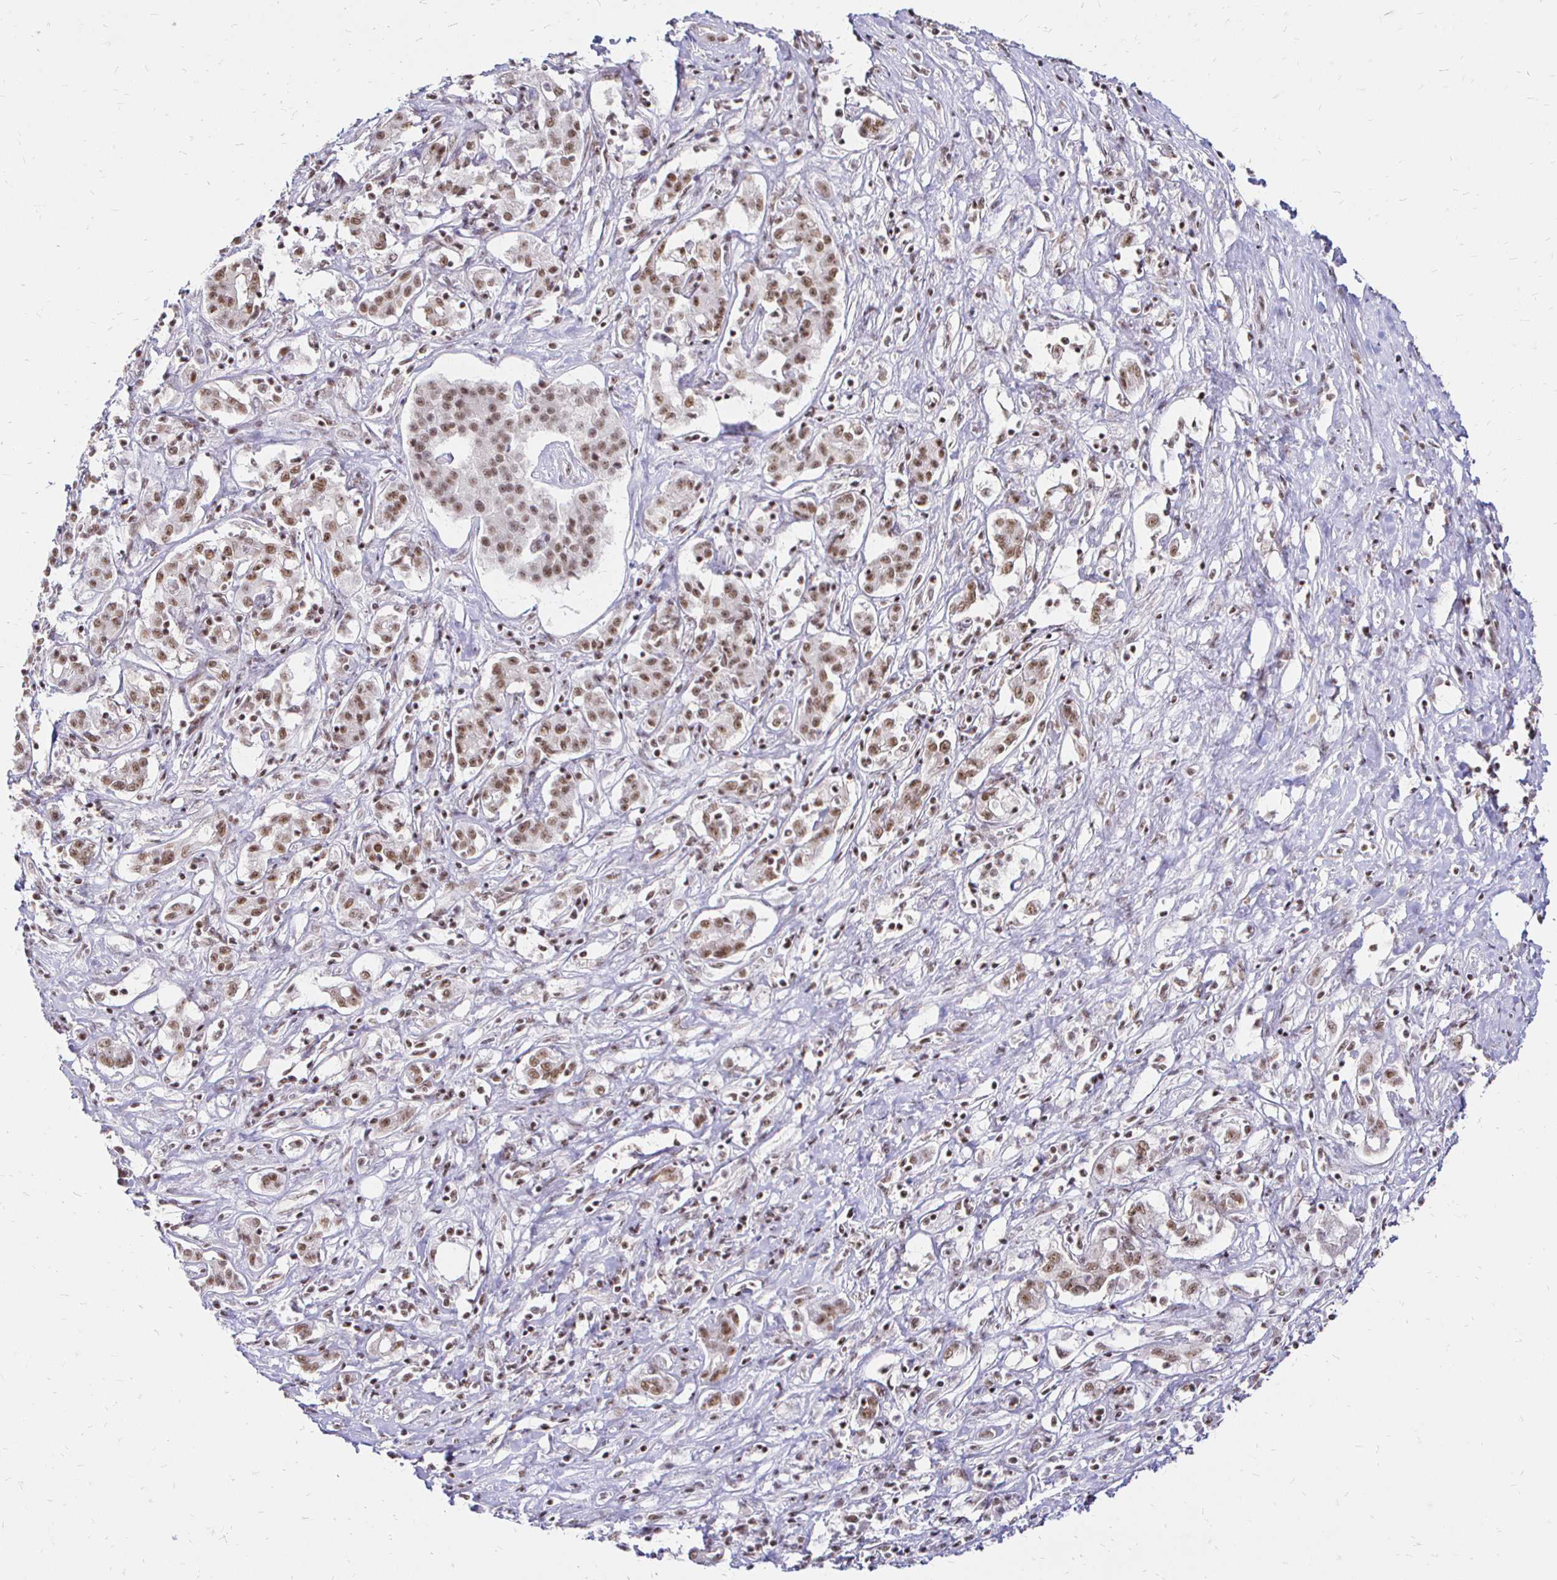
{"staining": {"intensity": "weak", "quantity": ">75%", "location": "nuclear"}, "tissue": "pancreatic cancer", "cell_type": "Tumor cells", "image_type": "cancer", "snomed": [{"axis": "morphology", "description": "Adenocarcinoma, NOS"}, {"axis": "topography", "description": "Pancreas"}], "caption": "A micrograph of adenocarcinoma (pancreatic) stained for a protein displays weak nuclear brown staining in tumor cells. (Brightfield microscopy of DAB IHC at high magnification).", "gene": "SIN3A", "patient": {"sex": "male", "age": 63}}